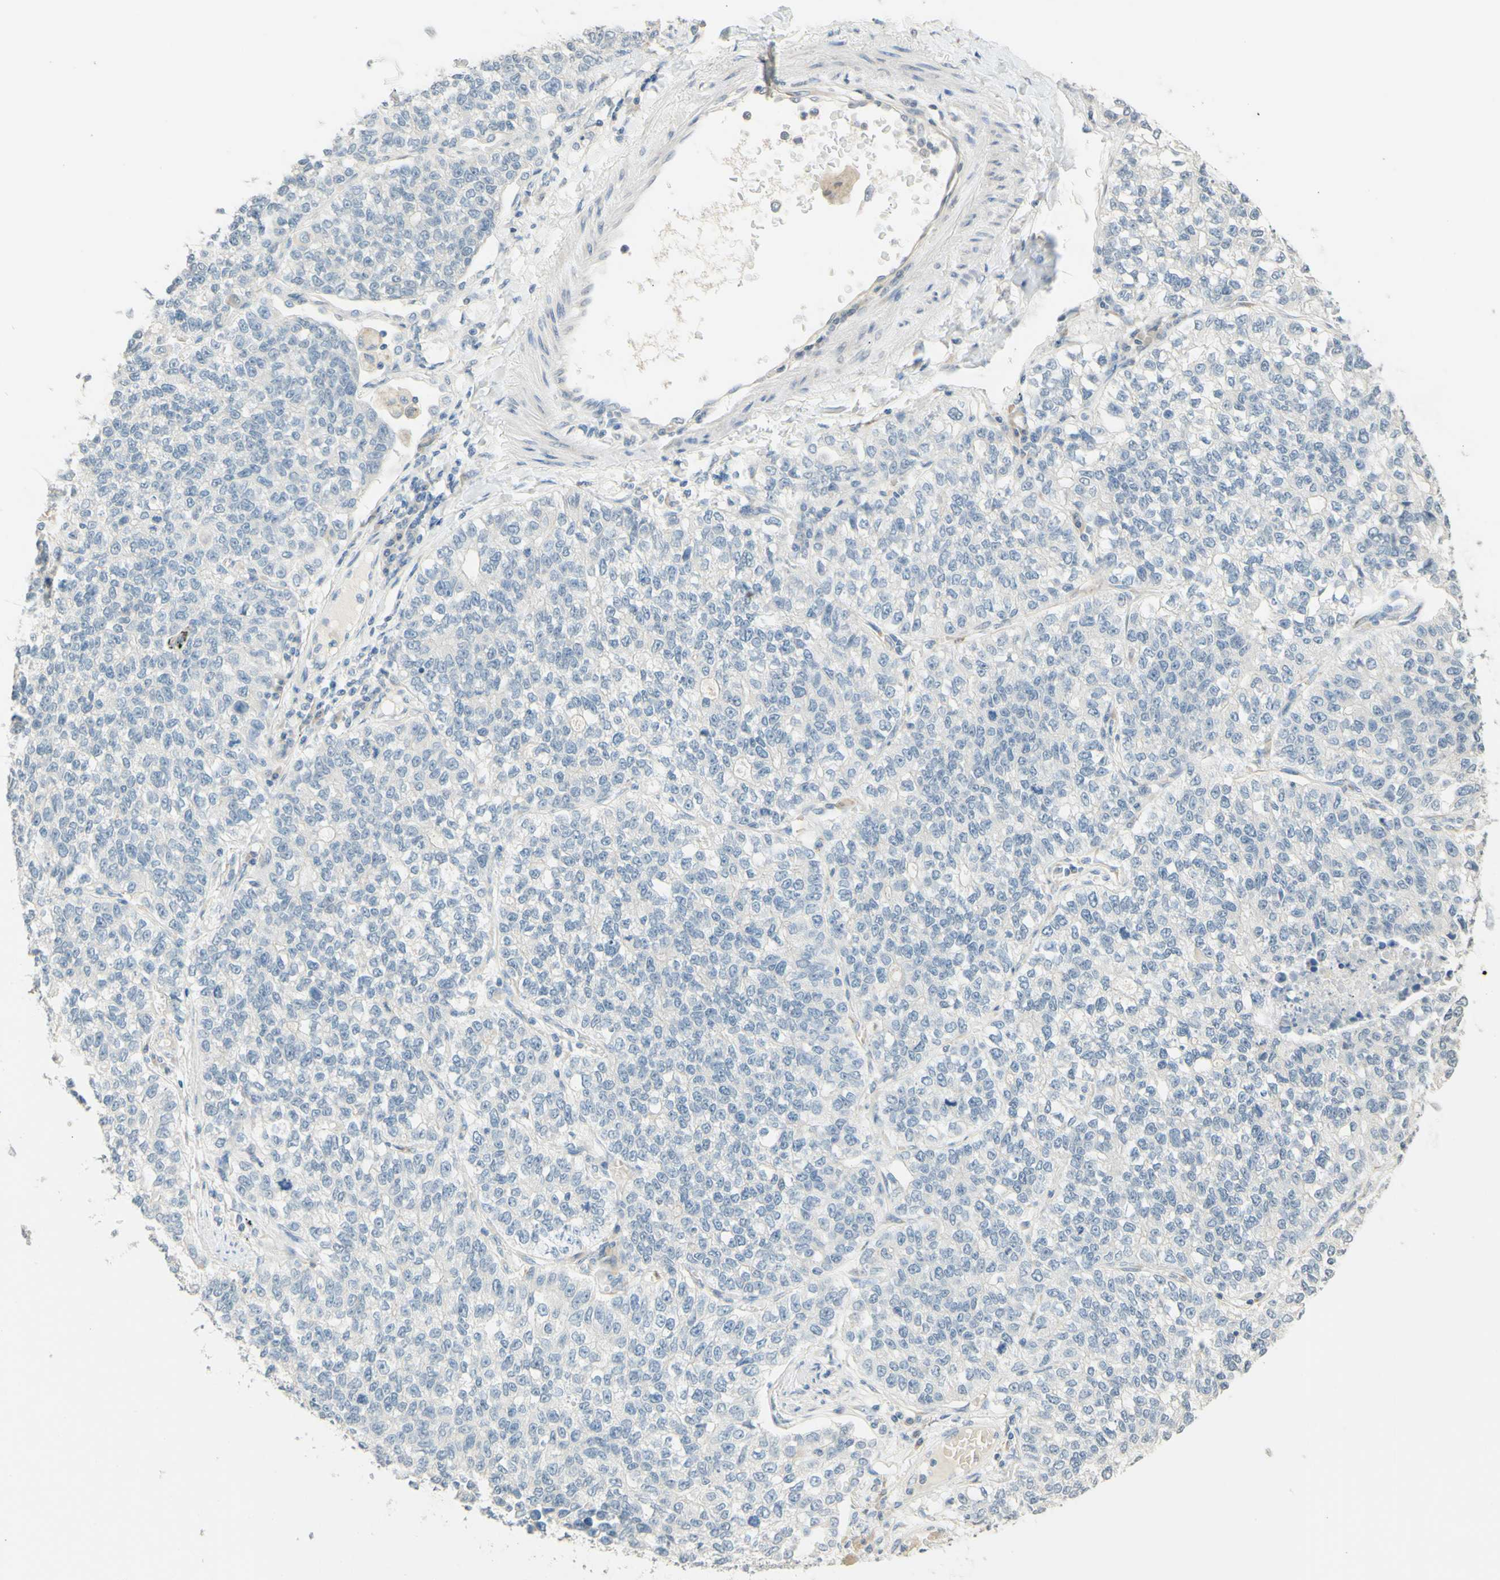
{"staining": {"intensity": "negative", "quantity": "none", "location": "none"}, "tissue": "lung cancer", "cell_type": "Tumor cells", "image_type": "cancer", "snomed": [{"axis": "morphology", "description": "Adenocarcinoma, NOS"}, {"axis": "topography", "description": "Lung"}], "caption": "This image is of adenocarcinoma (lung) stained with immunohistochemistry (IHC) to label a protein in brown with the nuclei are counter-stained blue. There is no positivity in tumor cells. (DAB (3,3'-diaminobenzidine) IHC visualized using brightfield microscopy, high magnification).", "gene": "MAG", "patient": {"sex": "male", "age": 49}}